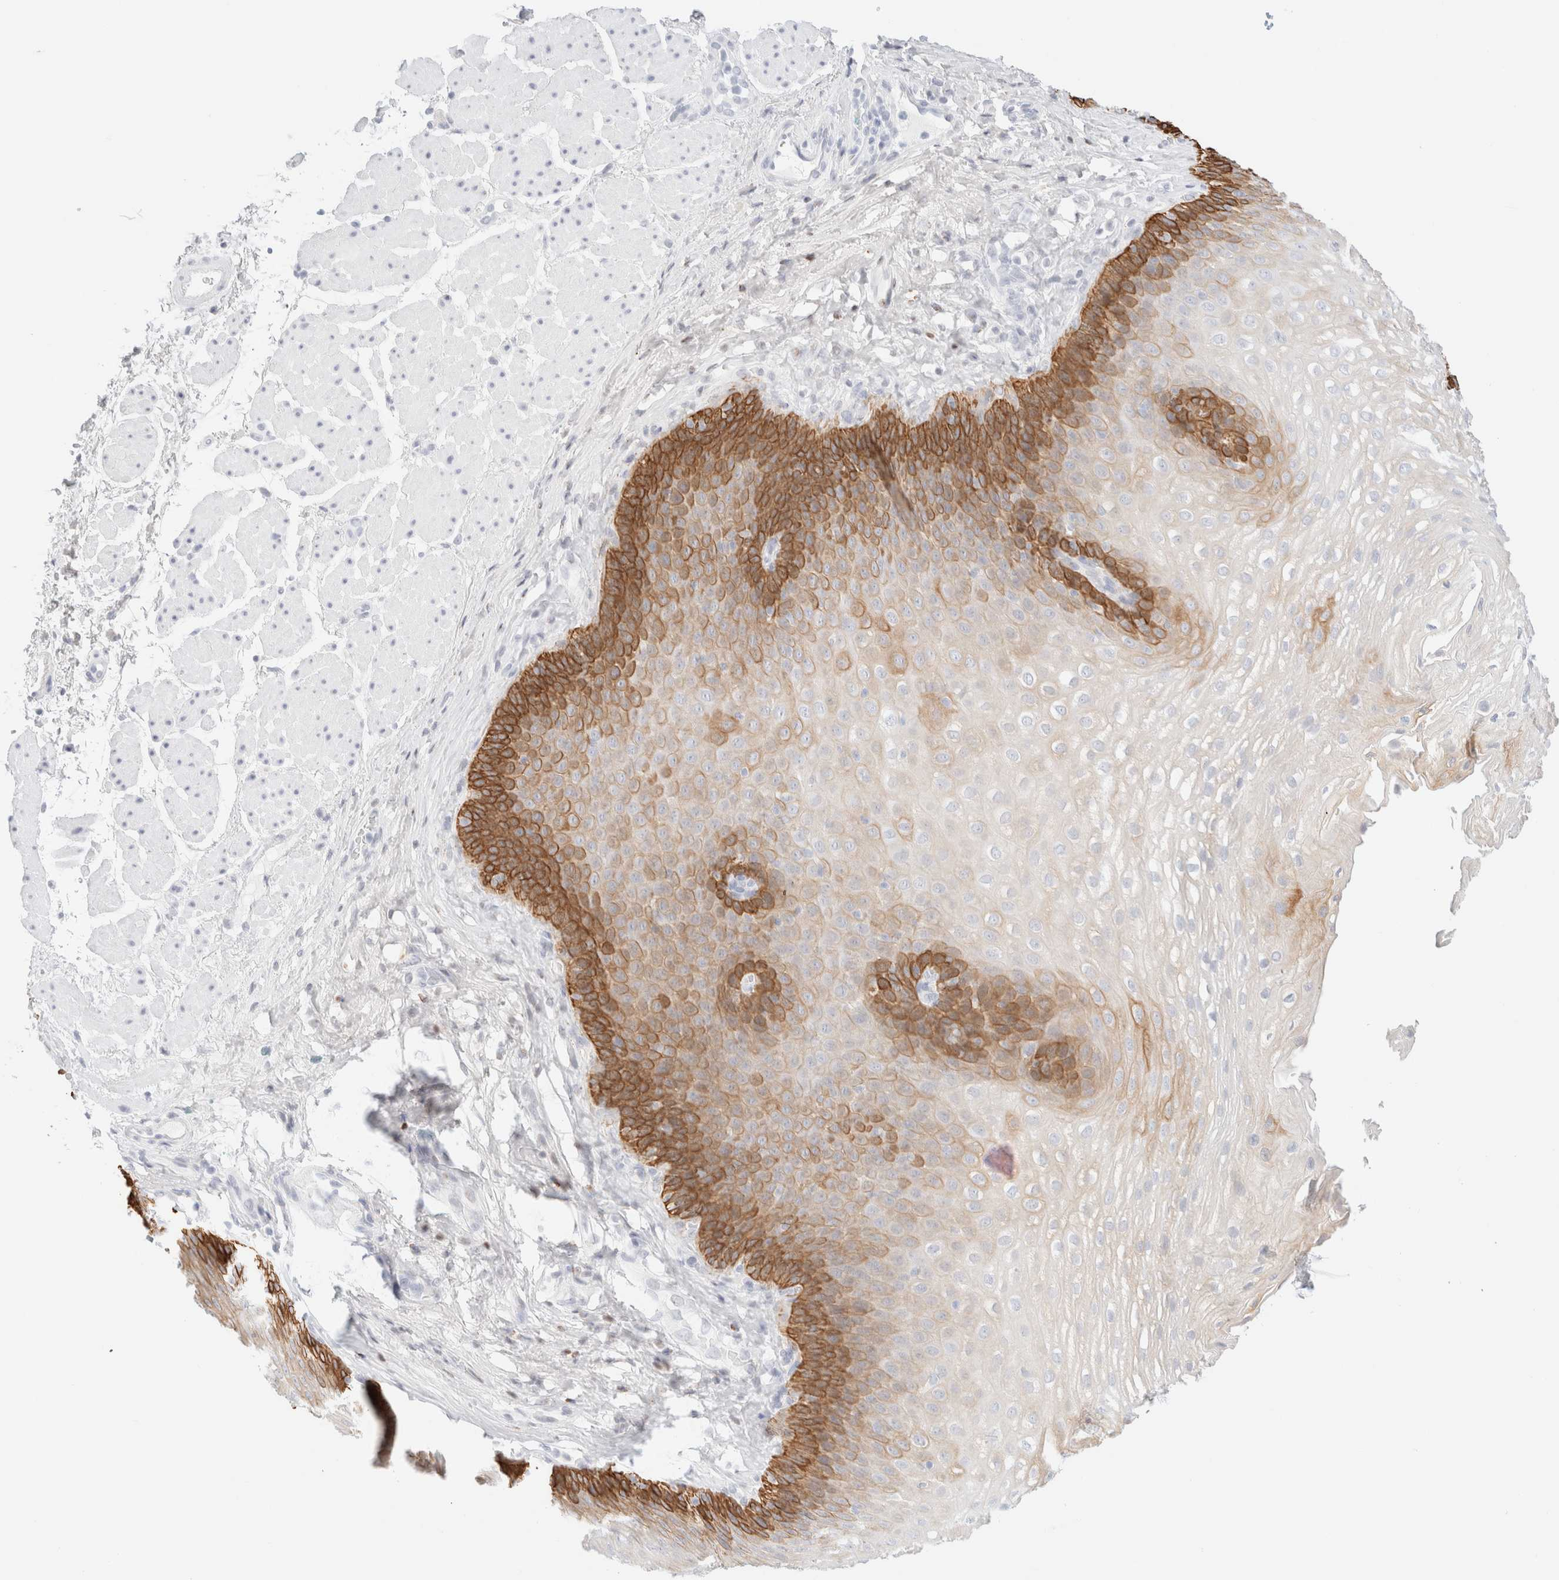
{"staining": {"intensity": "strong", "quantity": "25%-75%", "location": "cytoplasmic/membranous"}, "tissue": "esophagus", "cell_type": "Squamous epithelial cells", "image_type": "normal", "snomed": [{"axis": "morphology", "description": "Normal tissue, NOS"}, {"axis": "topography", "description": "Esophagus"}], "caption": "This image shows immunohistochemistry staining of unremarkable human esophagus, with high strong cytoplasmic/membranous positivity in about 25%-75% of squamous epithelial cells.", "gene": "KRT15", "patient": {"sex": "female", "age": 66}}